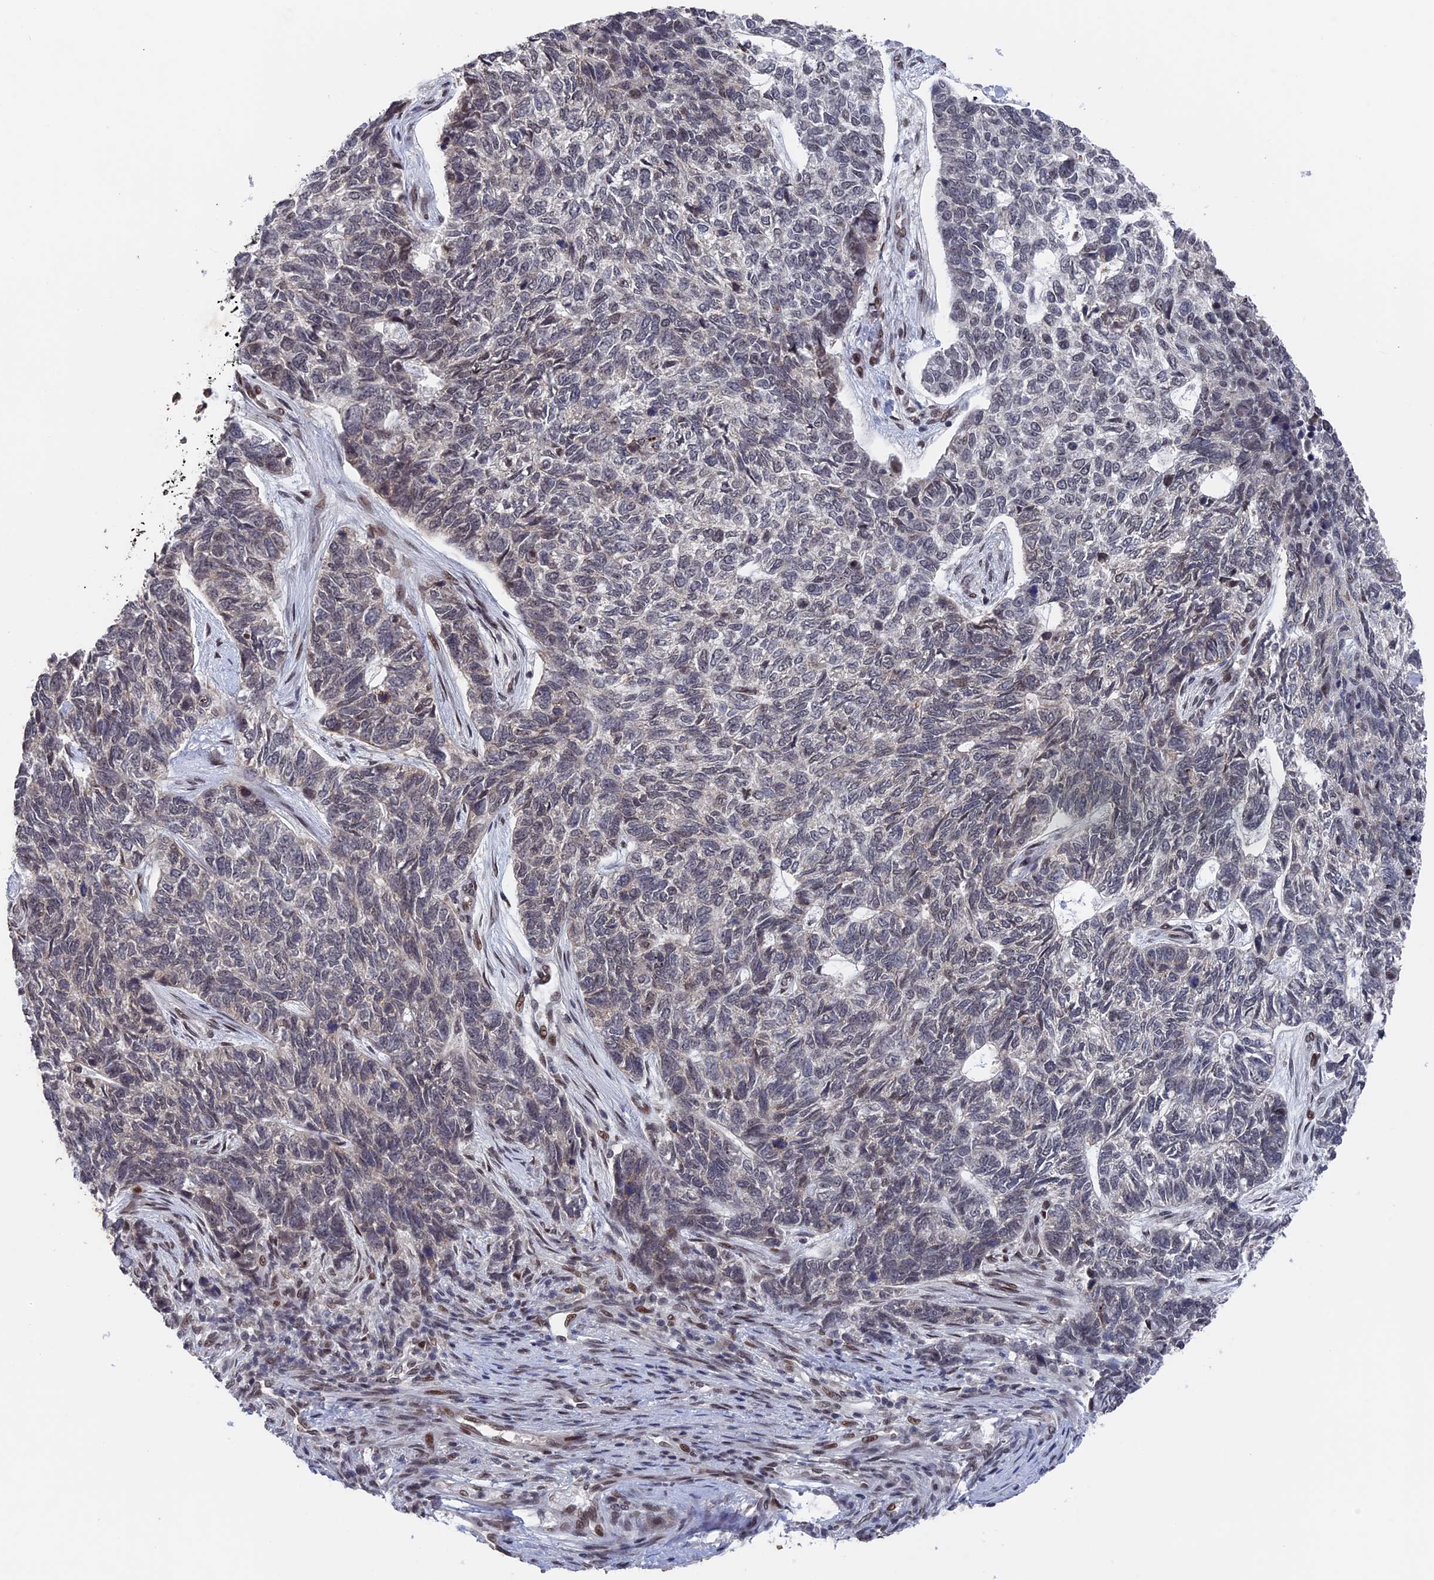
{"staining": {"intensity": "negative", "quantity": "none", "location": "none"}, "tissue": "skin cancer", "cell_type": "Tumor cells", "image_type": "cancer", "snomed": [{"axis": "morphology", "description": "Basal cell carcinoma"}, {"axis": "topography", "description": "Skin"}], "caption": "Immunohistochemistry of human skin cancer (basal cell carcinoma) reveals no positivity in tumor cells.", "gene": "NR2C2AP", "patient": {"sex": "female", "age": 65}}